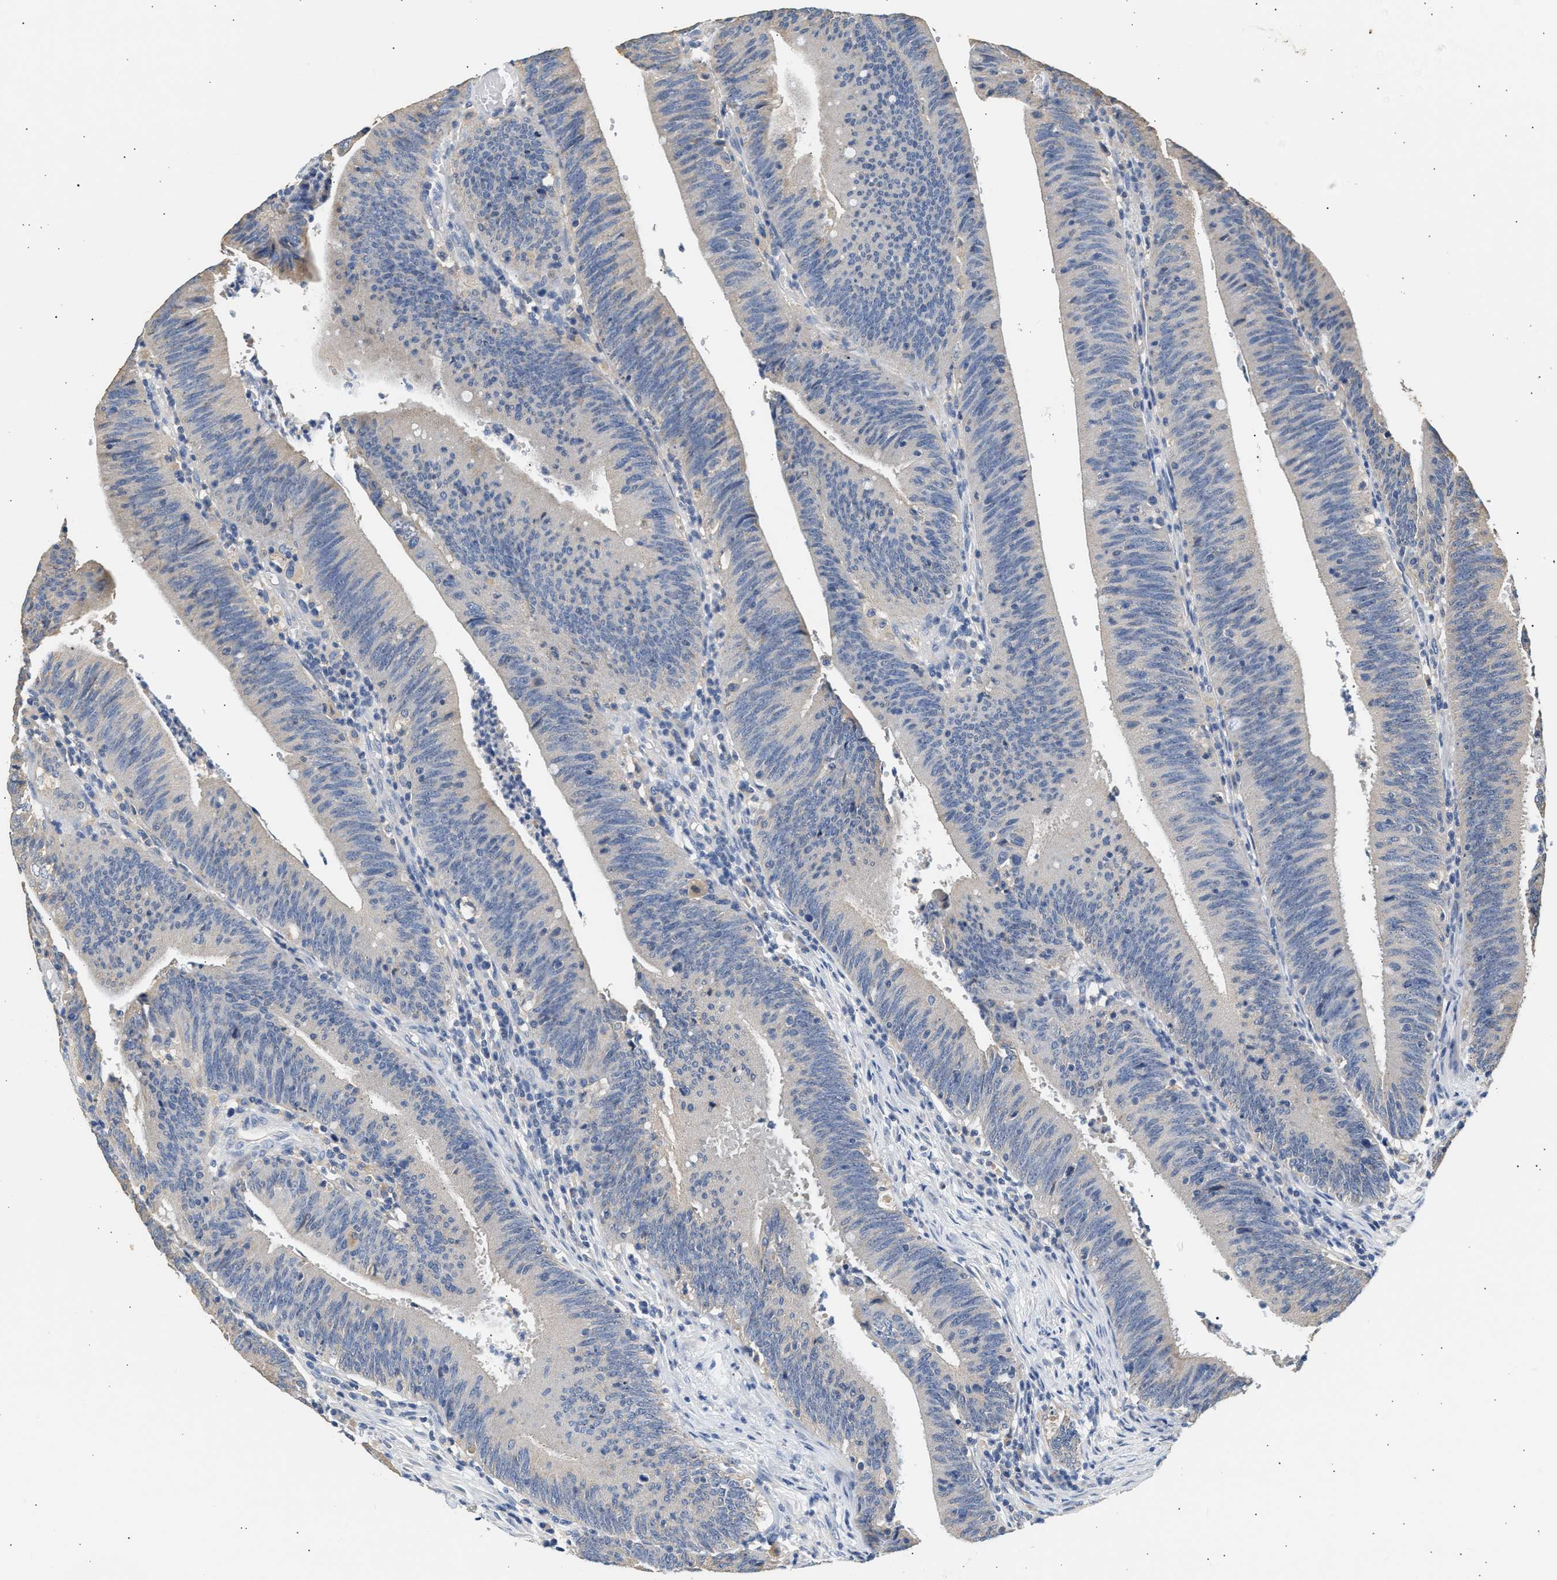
{"staining": {"intensity": "negative", "quantity": "none", "location": "none"}, "tissue": "colorectal cancer", "cell_type": "Tumor cells", "image_type": "cancer", "snomed": [{"axis": "morphology", "description": "Normal tissue, NOS"}, {"axis": "morphology", "description": "Adenocarcinoma, NOS"}, {"axis": "topography", "description": "Rectum"}], "caption": "The immunohistochemistry image has no significant staining in tumor cells of adenocarcinoma (colorectal) tissue.", "gene": "WDR31", "patient": {"sex": "female", "age": 66}}